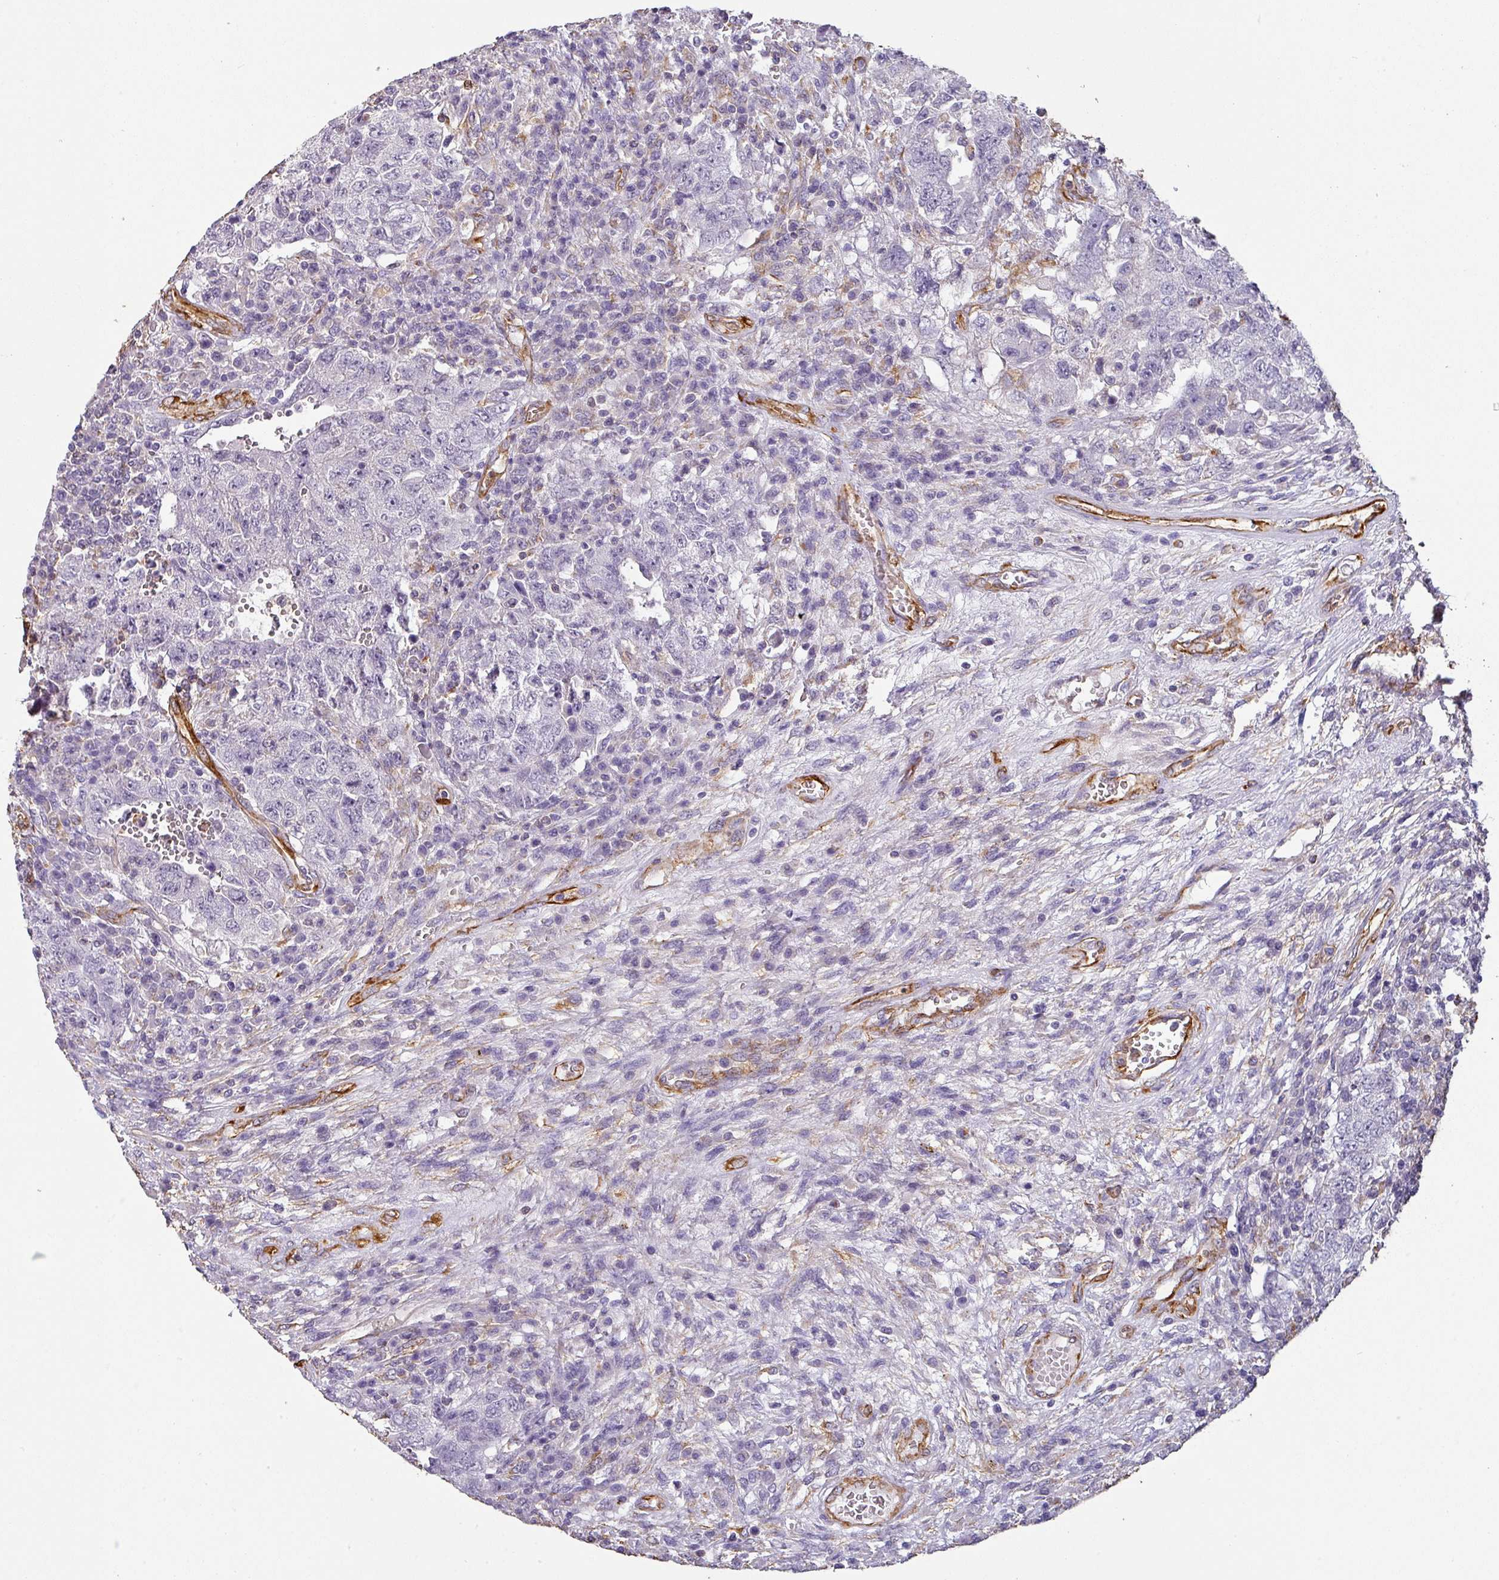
{"staining": {"intensity": "negative", "quantity": "none", "location": "none"}, "tissue": "testis cancer", "cell_type": "Tumor cells", "image_type": "cancer", "snomed": [{"axis": "morphology", "description": "Carcinoma, Embryonal, NOS"}, {"axis": "topography", "description": "Testis"}], "caption": "Immunohistochemistry micrograph of neoplastic tissue: testis embryonal carcinoma stained with DAB exhibits no significant protein staining in tumor cells.", "gene": "ZNF280C", "patient": {"sex": "male", "age": 26}}